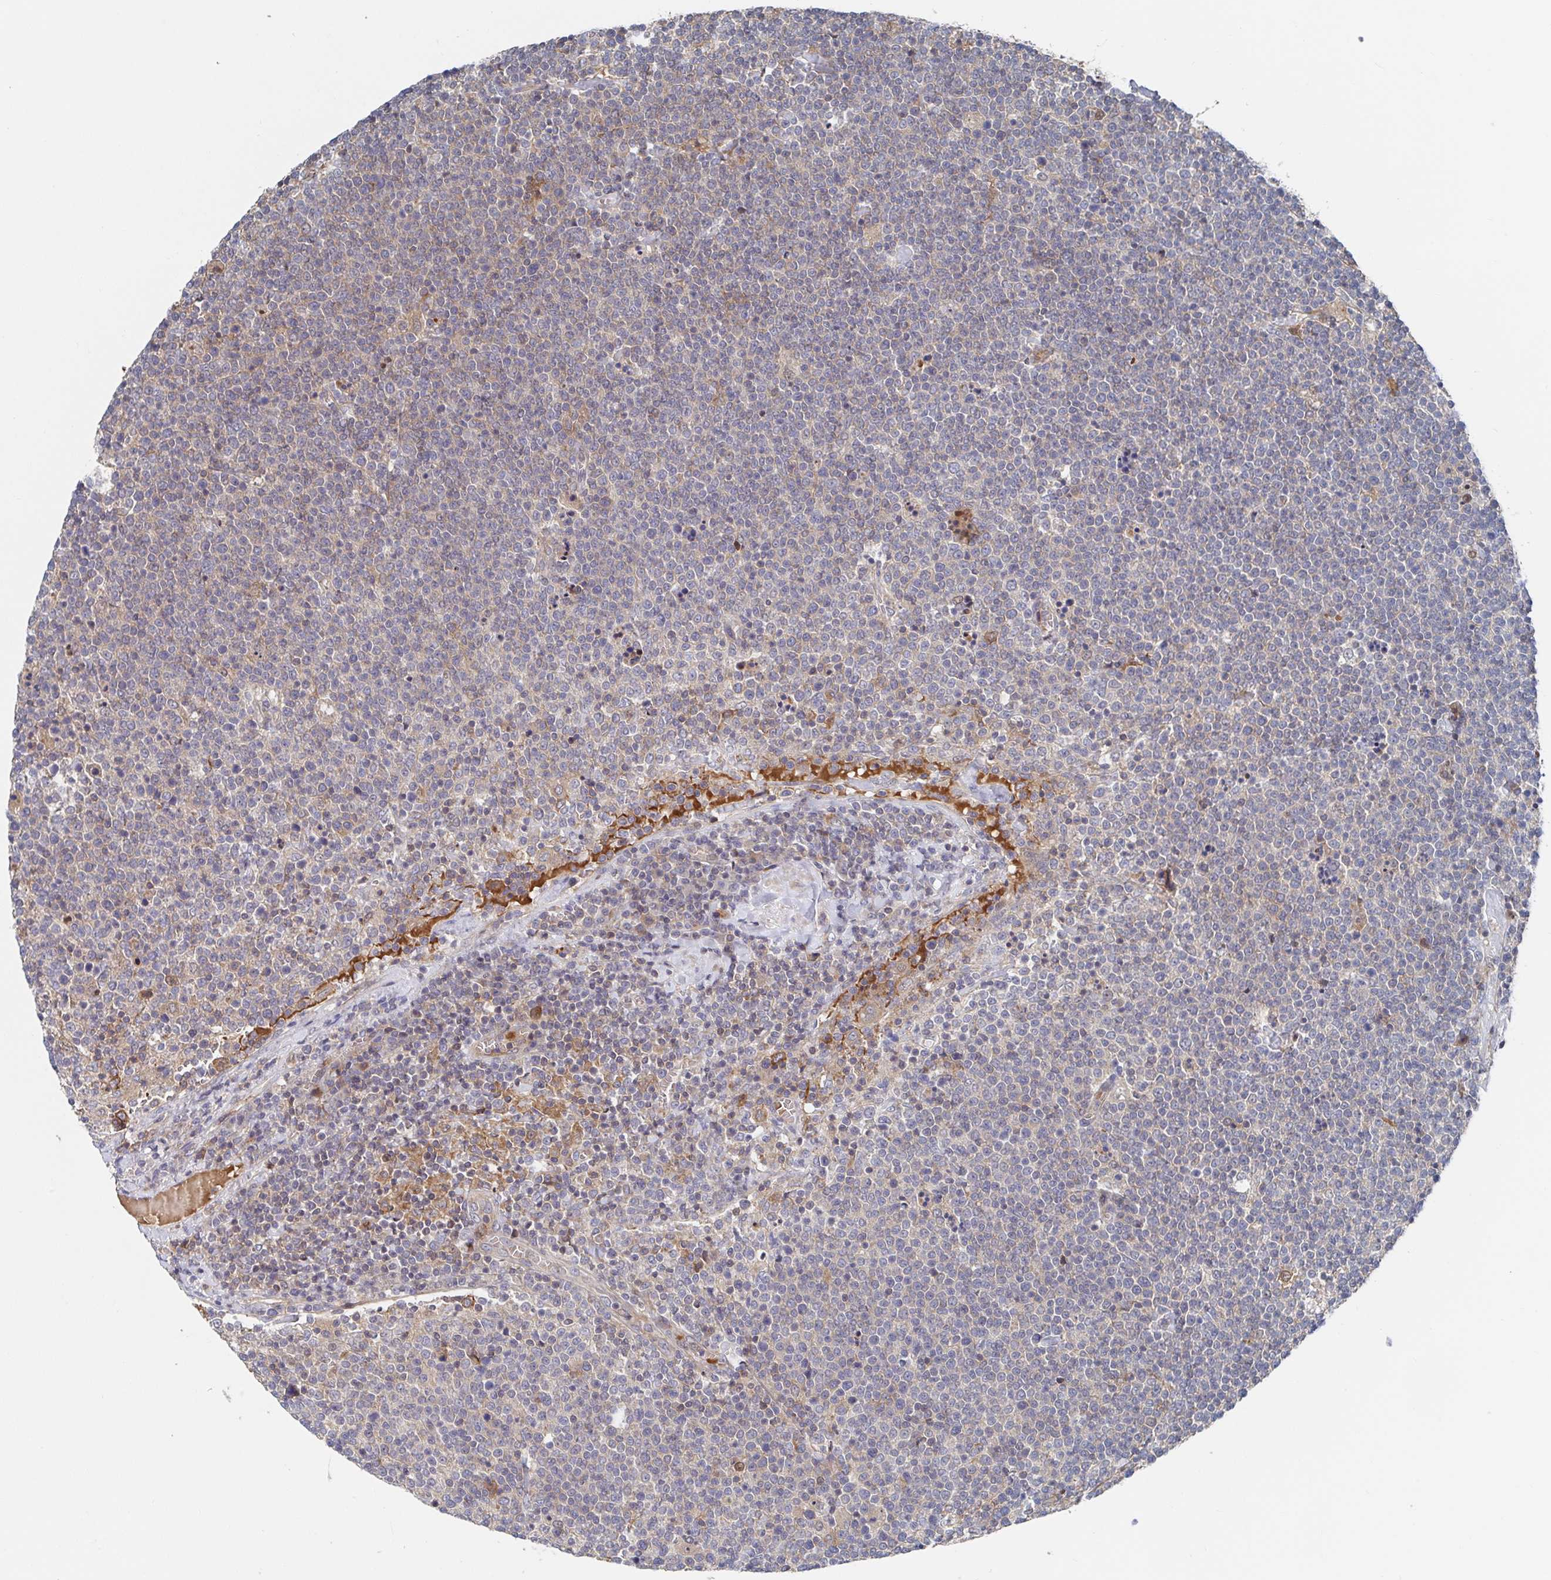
{"staining": {"intensity": "weak", "quantity": "<25%", "location": "cytoplasmic/membranous"}, "tissue": "lymphoma", "cell_type": "Tumor cells", "image_type": "cancer", "snomed": [{"axis": "morphology", "description": "Malignant lymphoma, non-Hodgkin's type, High grade"}, {"axis": "topography", "description": "Lymph node"}], "caption": "Immunohistochemistry image of neoplastic tissue: human malignant lymphoma, non-Hodgkin's type (high-grade) stained with DAB exhibits no significant protein staining in tumor cells.", "gene": "DHRS12", "patient": {"sex": "male", "age": 61}}